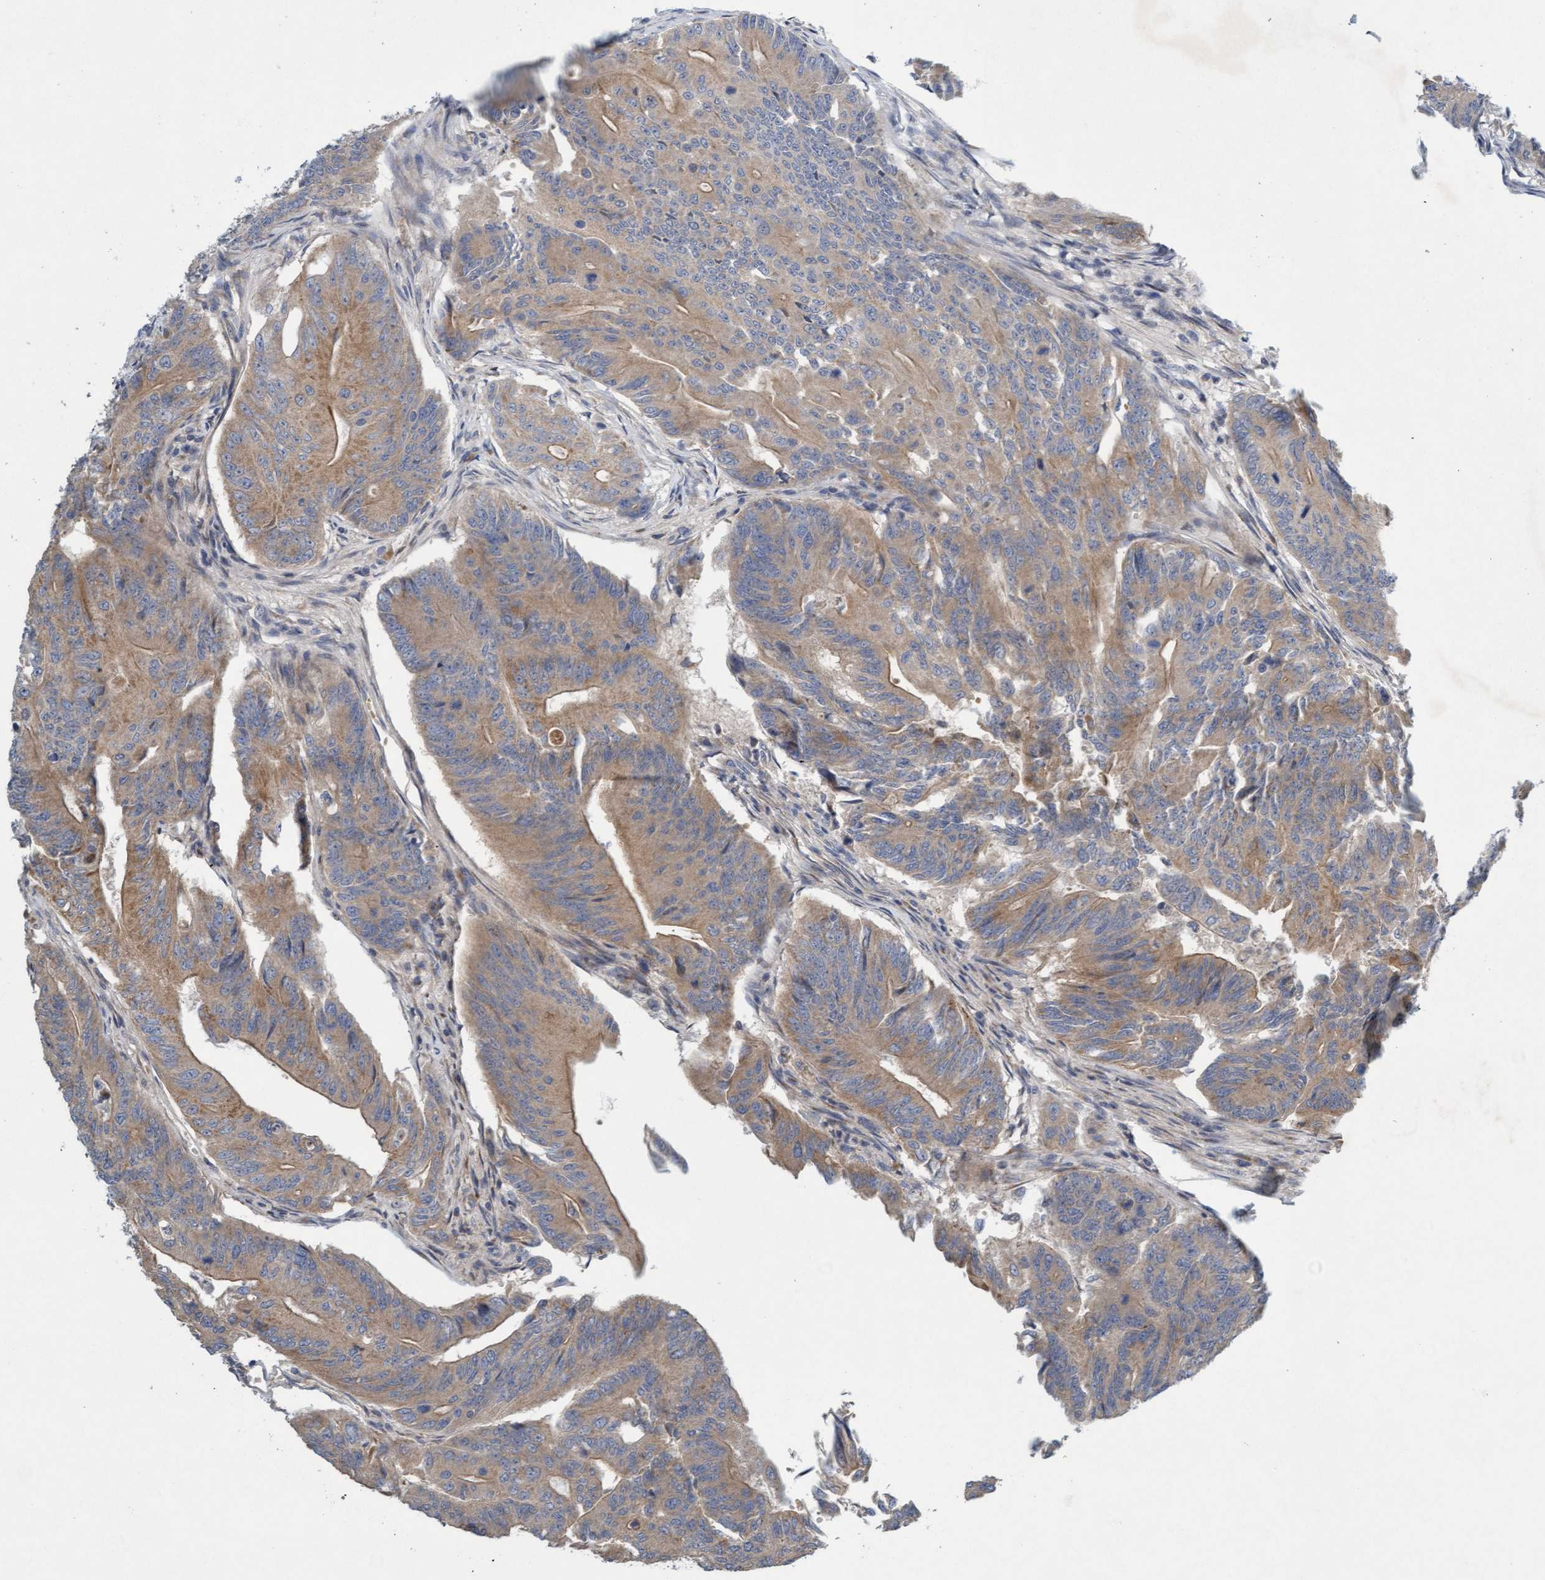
{"staining": {"intensity": "weak", "quantity": ">75%", "location": "cytoplasmic/membranous"}, "tissue": "colorectal cancer", "cell_type": "Tumor cells", "image_type": "cancer", "snomed": [{"axis": "morphology", "description": "Adenoma, NOS"}, {"axis": "morphology", "description": "Adenocarcinoma, NOS"}, {"axis": "topography", "description": "Colon"}], "caption": "Human adenocarcinoma (colorectal) stained with a protein marker shows weak staining in tumor cells.", "gene": "DDHD2", "patient": {"sex": "male", "age": 79}}